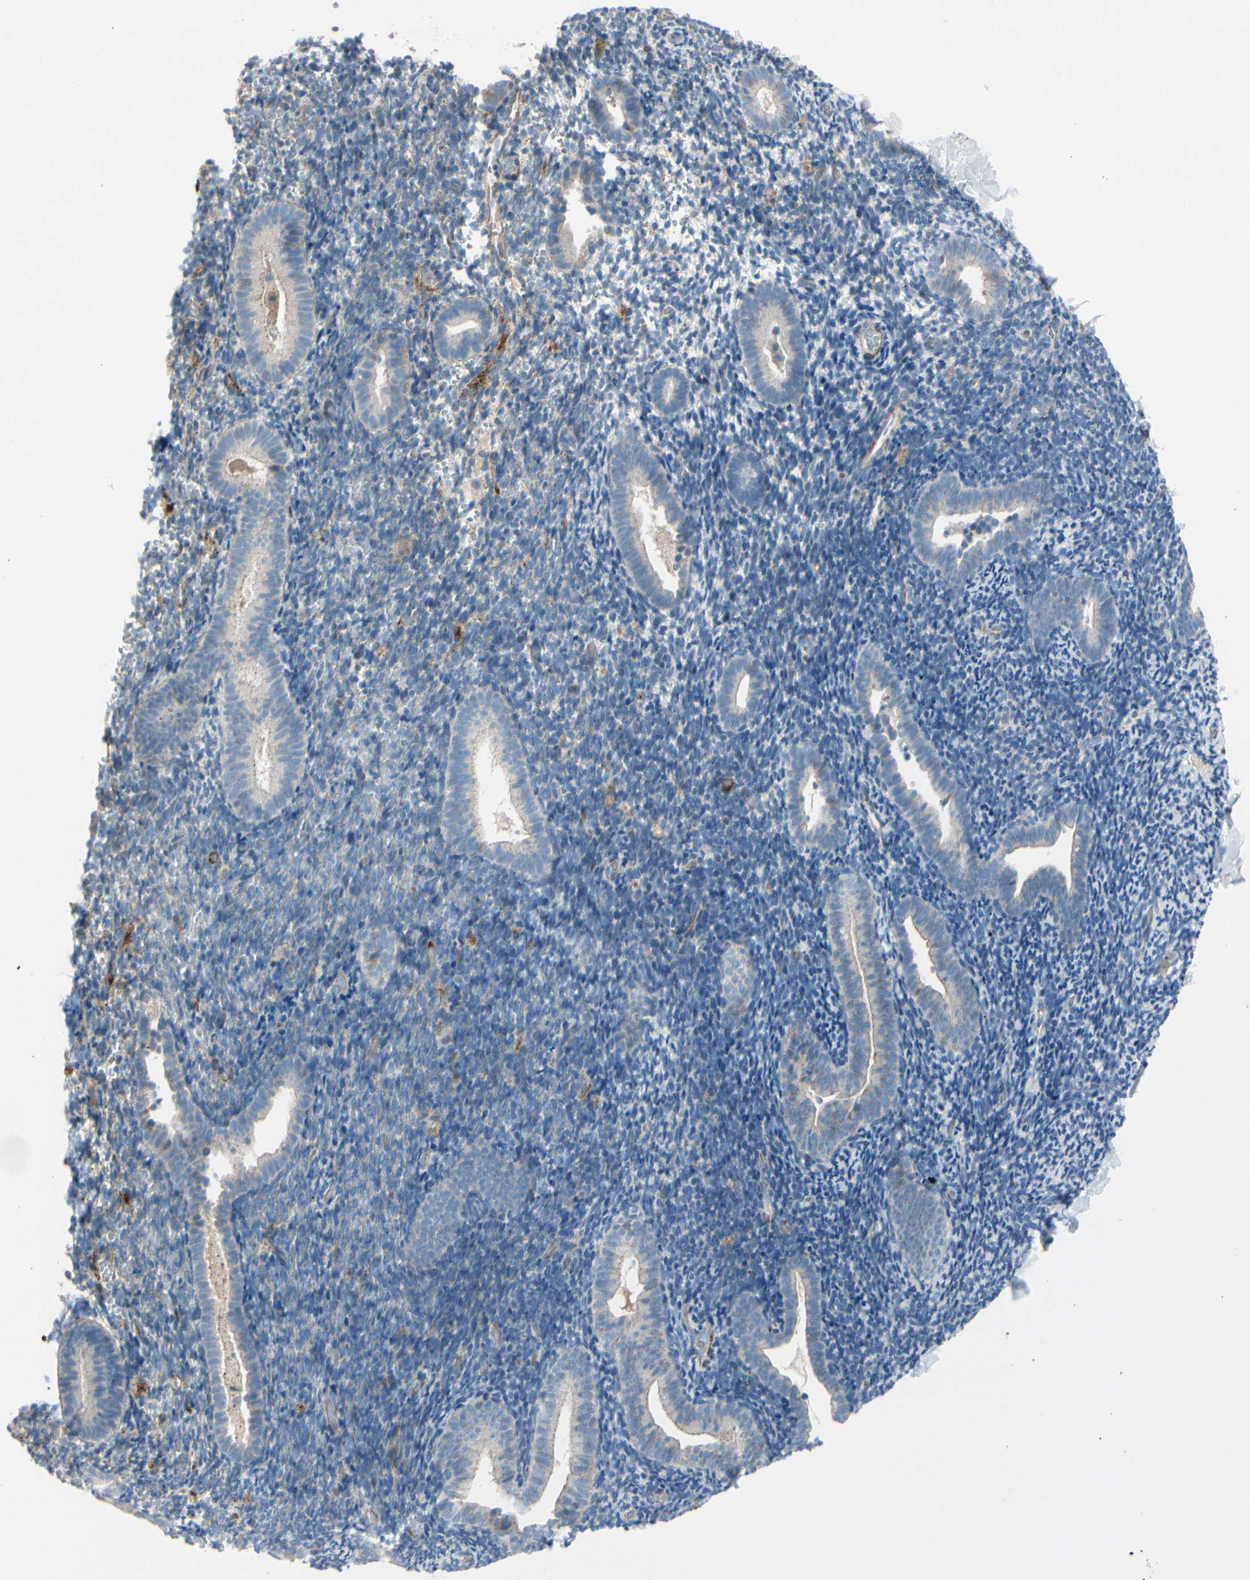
{"staining": {"intensity": "weak", "quantity": "<25%", "location": "cytoplasmic/membranous"}, "tissue": "endometrium", "cell_type": "Cells in endometrial stroma", "image_type": "normal", "snomed": [{"axis": "morphology", "description": "Normal tissue, NOS"}, {"axis": "topography", "description": "Endometrium"}], "caption": "DAB immunohistochemical staining of normal endometrium reveals no significant staining in cells in endometrial stroma.", "gene": "TPM1", "patient": {"sex": "female", "age": 51}}